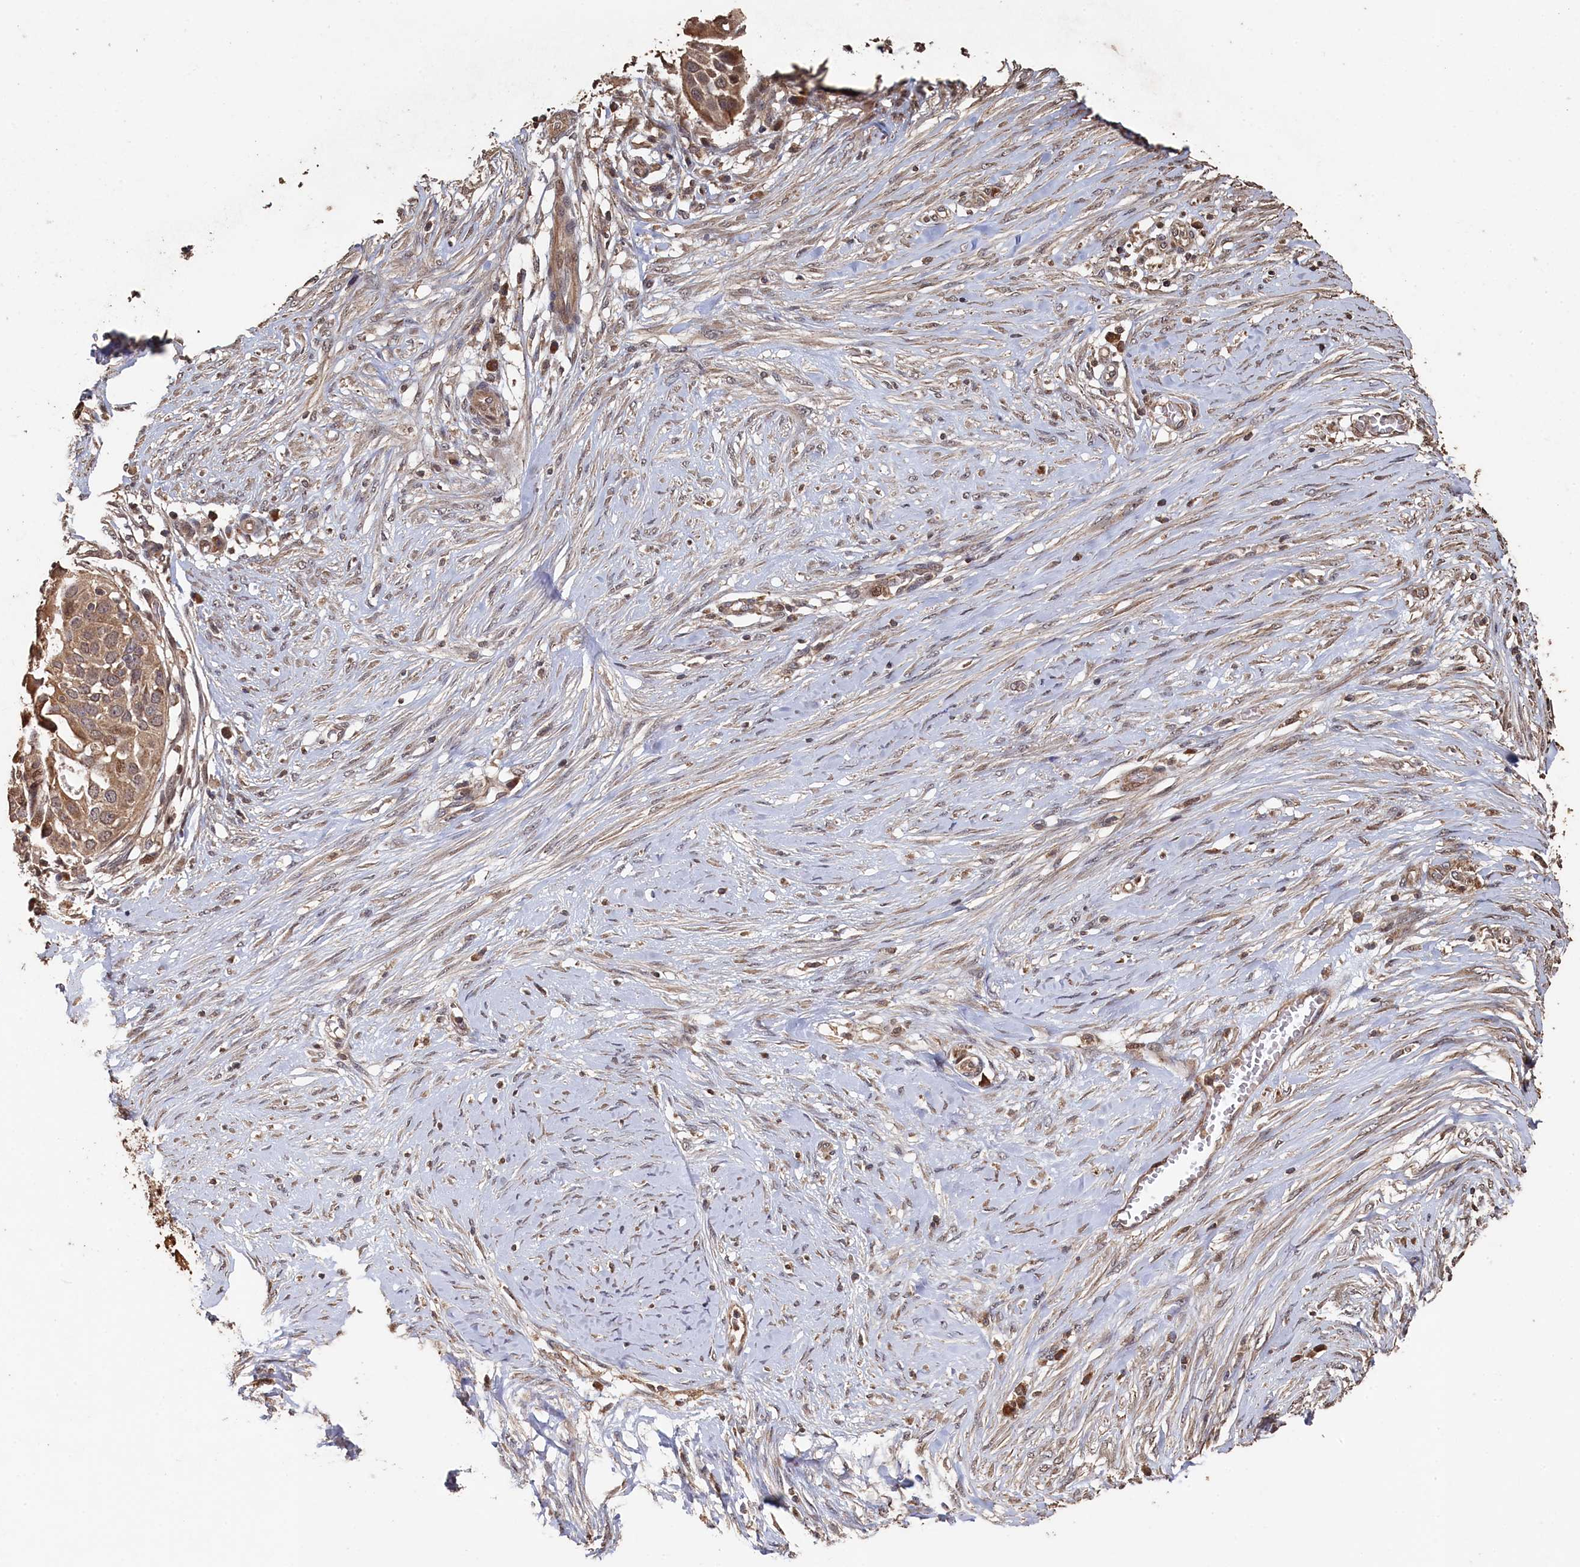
{"staining": {"intensity": "weak", "quantity": "25%-75%", "location": "cytoplasmic/membranous"}, "tissue": "skin cancer", "cell_type": "Tumor cells", "image_type": "cancer", "snomed": [{"axis": "morphology", "description": "Squamous cell carcinoma, NOS"}, {"axis": "topography", "description": "Skin"}], "caption": "Immunohistochemistry photomicrograph of skin squamous cell carcinoma stained for a protein (brown), which reveals low levels of weak cytoplasmic/membranous expression in approximately 25%-75% of tumor cells.", "gene": "PIGN", "patient": {"sex": "female", "age": 44}}